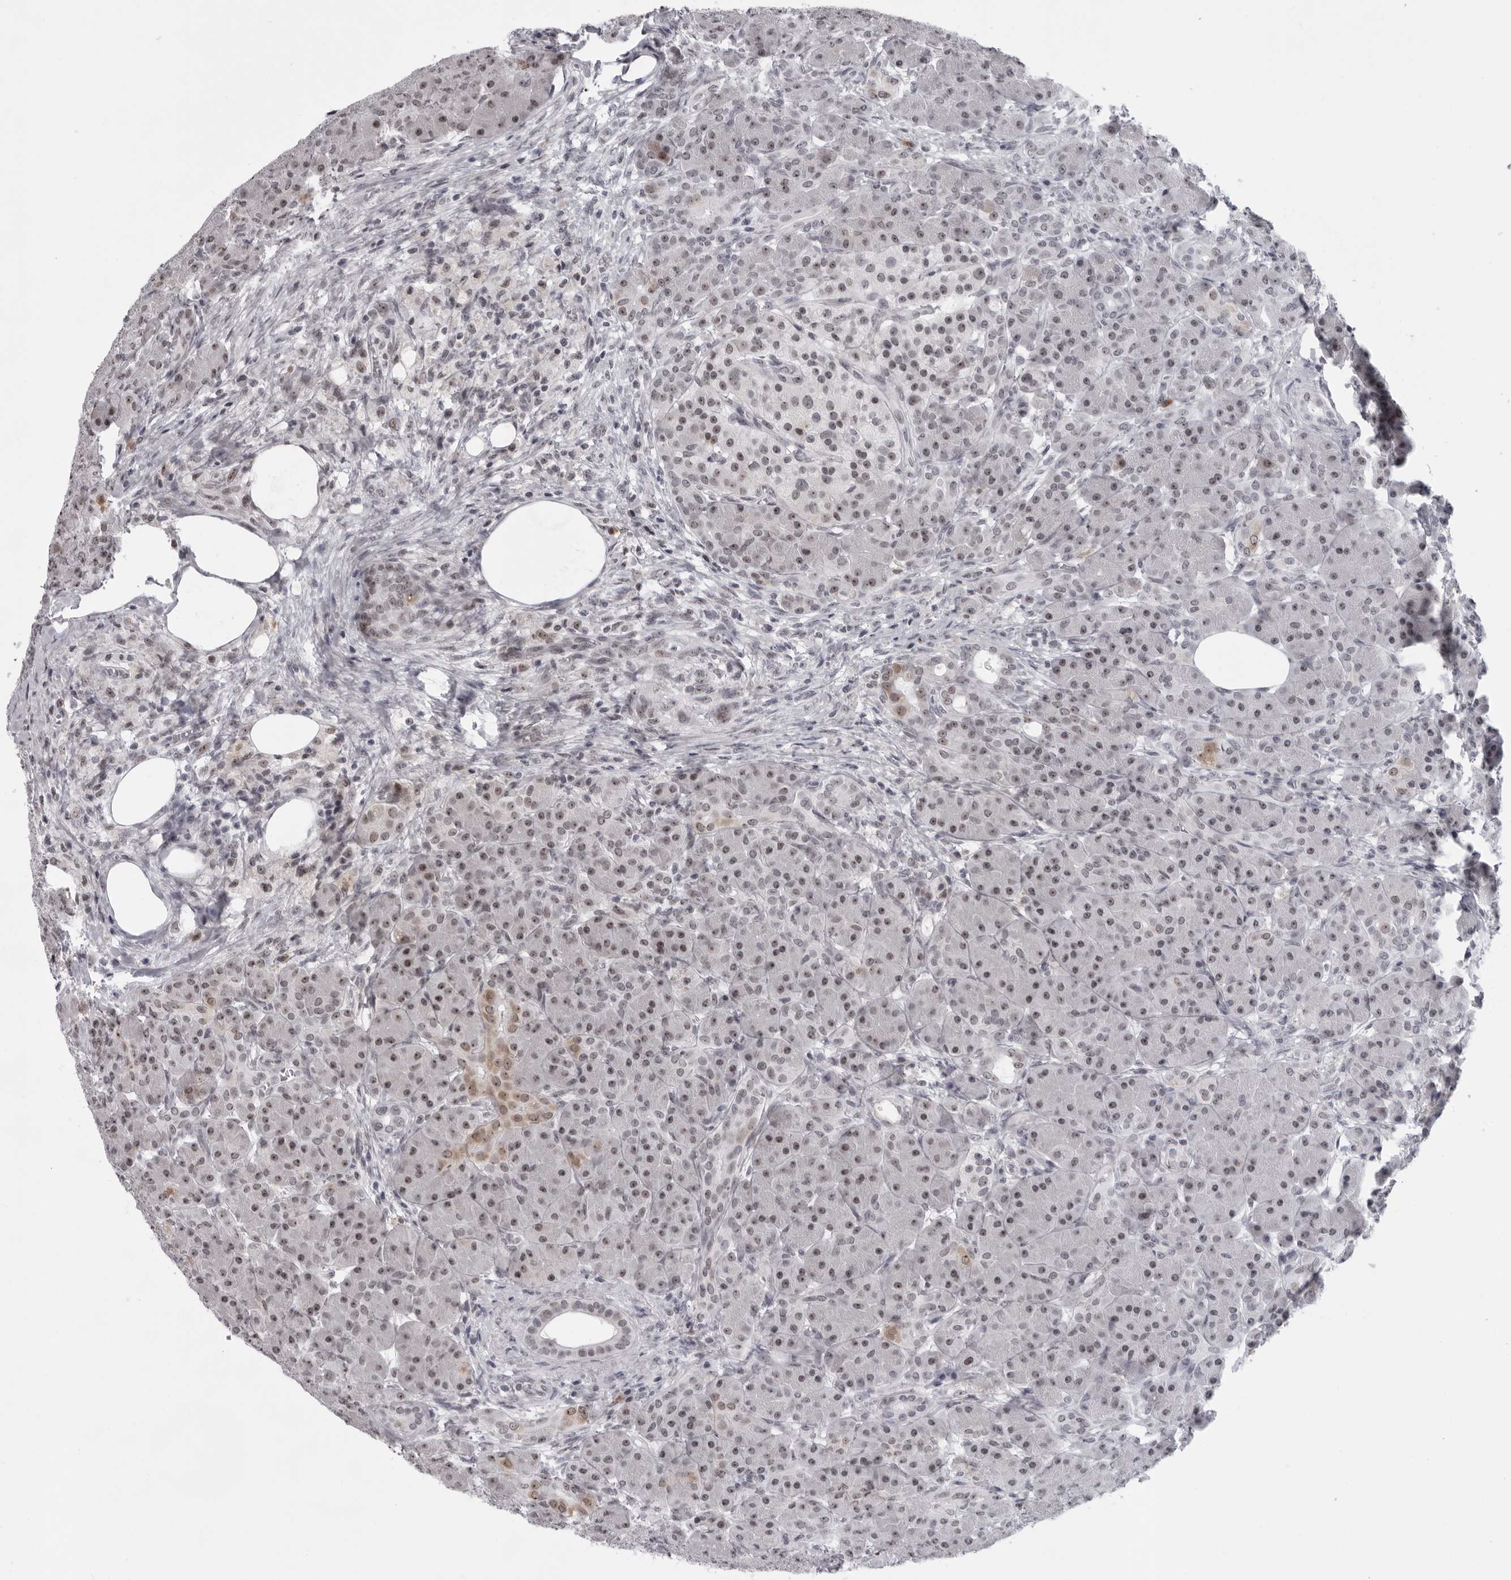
{"staining": {"intensity": "moderate", "quantity": ">75%", "location": "cytoplasmic/membranous,nuclear"}, "tissue": "pancreas", "cell_type": "Exocrine glandular cells", "image_type": "normal", "snomed": [{"axis": "morphology", "description": "Normal tissue, NOS"}, {"axis": "topography", "description": "Pancreas"}], "caption": "IHC micrograph of unremarkable human pancreas stained for a protein (brown), which reveals medium levels of moderate cytoplasmic/membranous,nuclear positivity in approximately >75% of exocrine glandular cells.", "gene": "EXOSC10", "patient": {"sex": "male", "age": 63}}